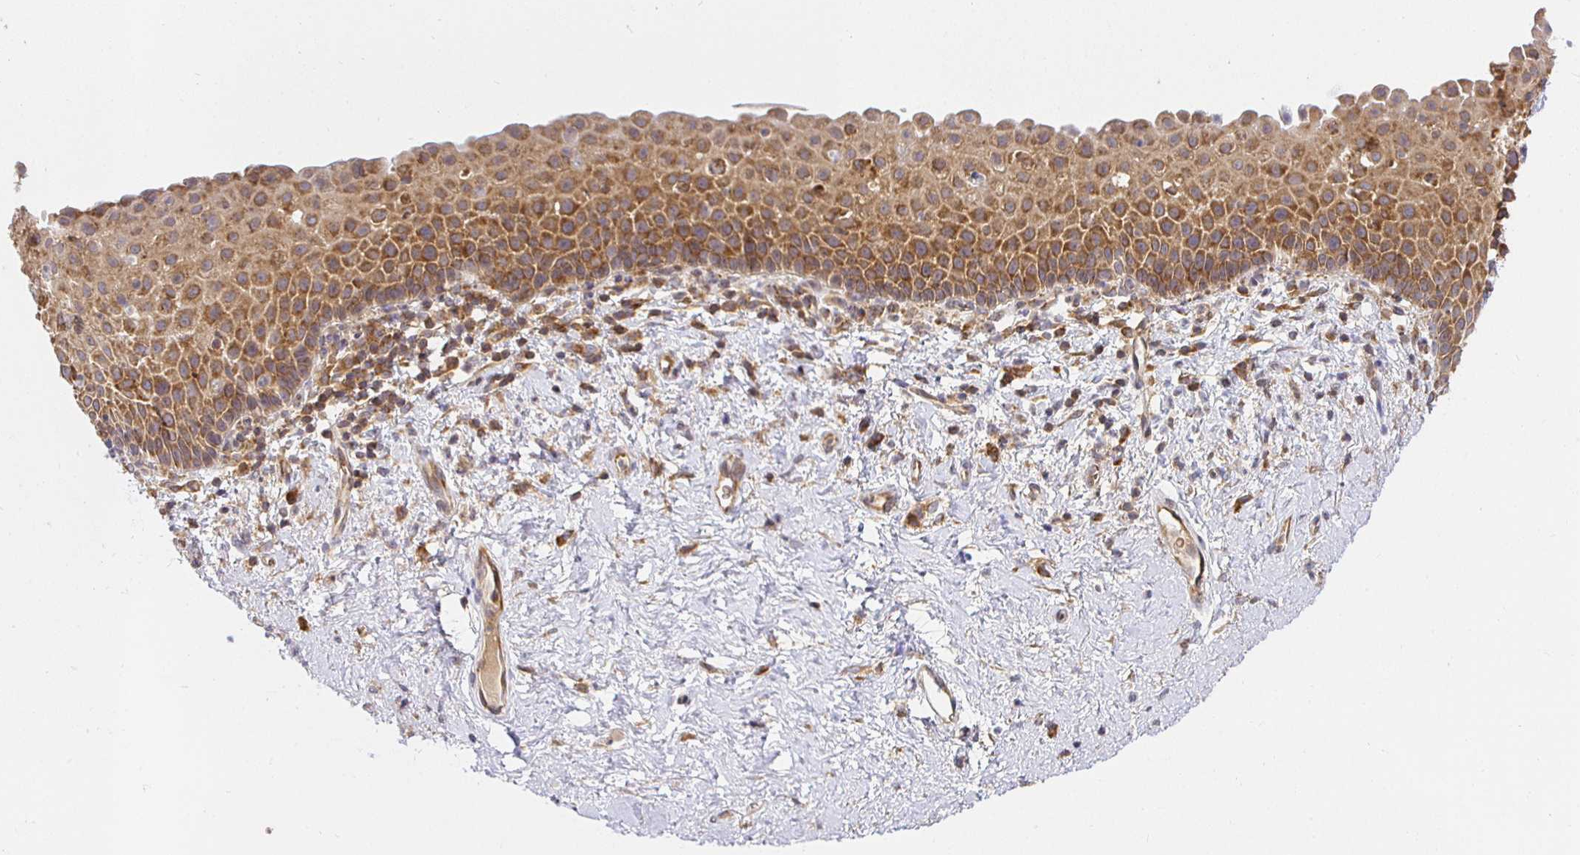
{"staining": {"intensity": "moderate", "quantity": "25%-75%", "location": "cytoplasmic/membranous"}, "tissue": "vagina", "cell_type": "Squamous epithelial cells", "image_type": "normal", "snomed": [{"axis": "morphology", "description": "Normal tissue, NOS"}, {"axis": "topography", "description": "Vagina"}], "caption": "This photomicrograph shows IHC staining of benign human vagina, with medium moderate cytoplasmic/membranous expression in about 25%-75% of squamous epithelial cells.", "gene": "IRAK1", "patient": {"sex": "female", "age": 61}}